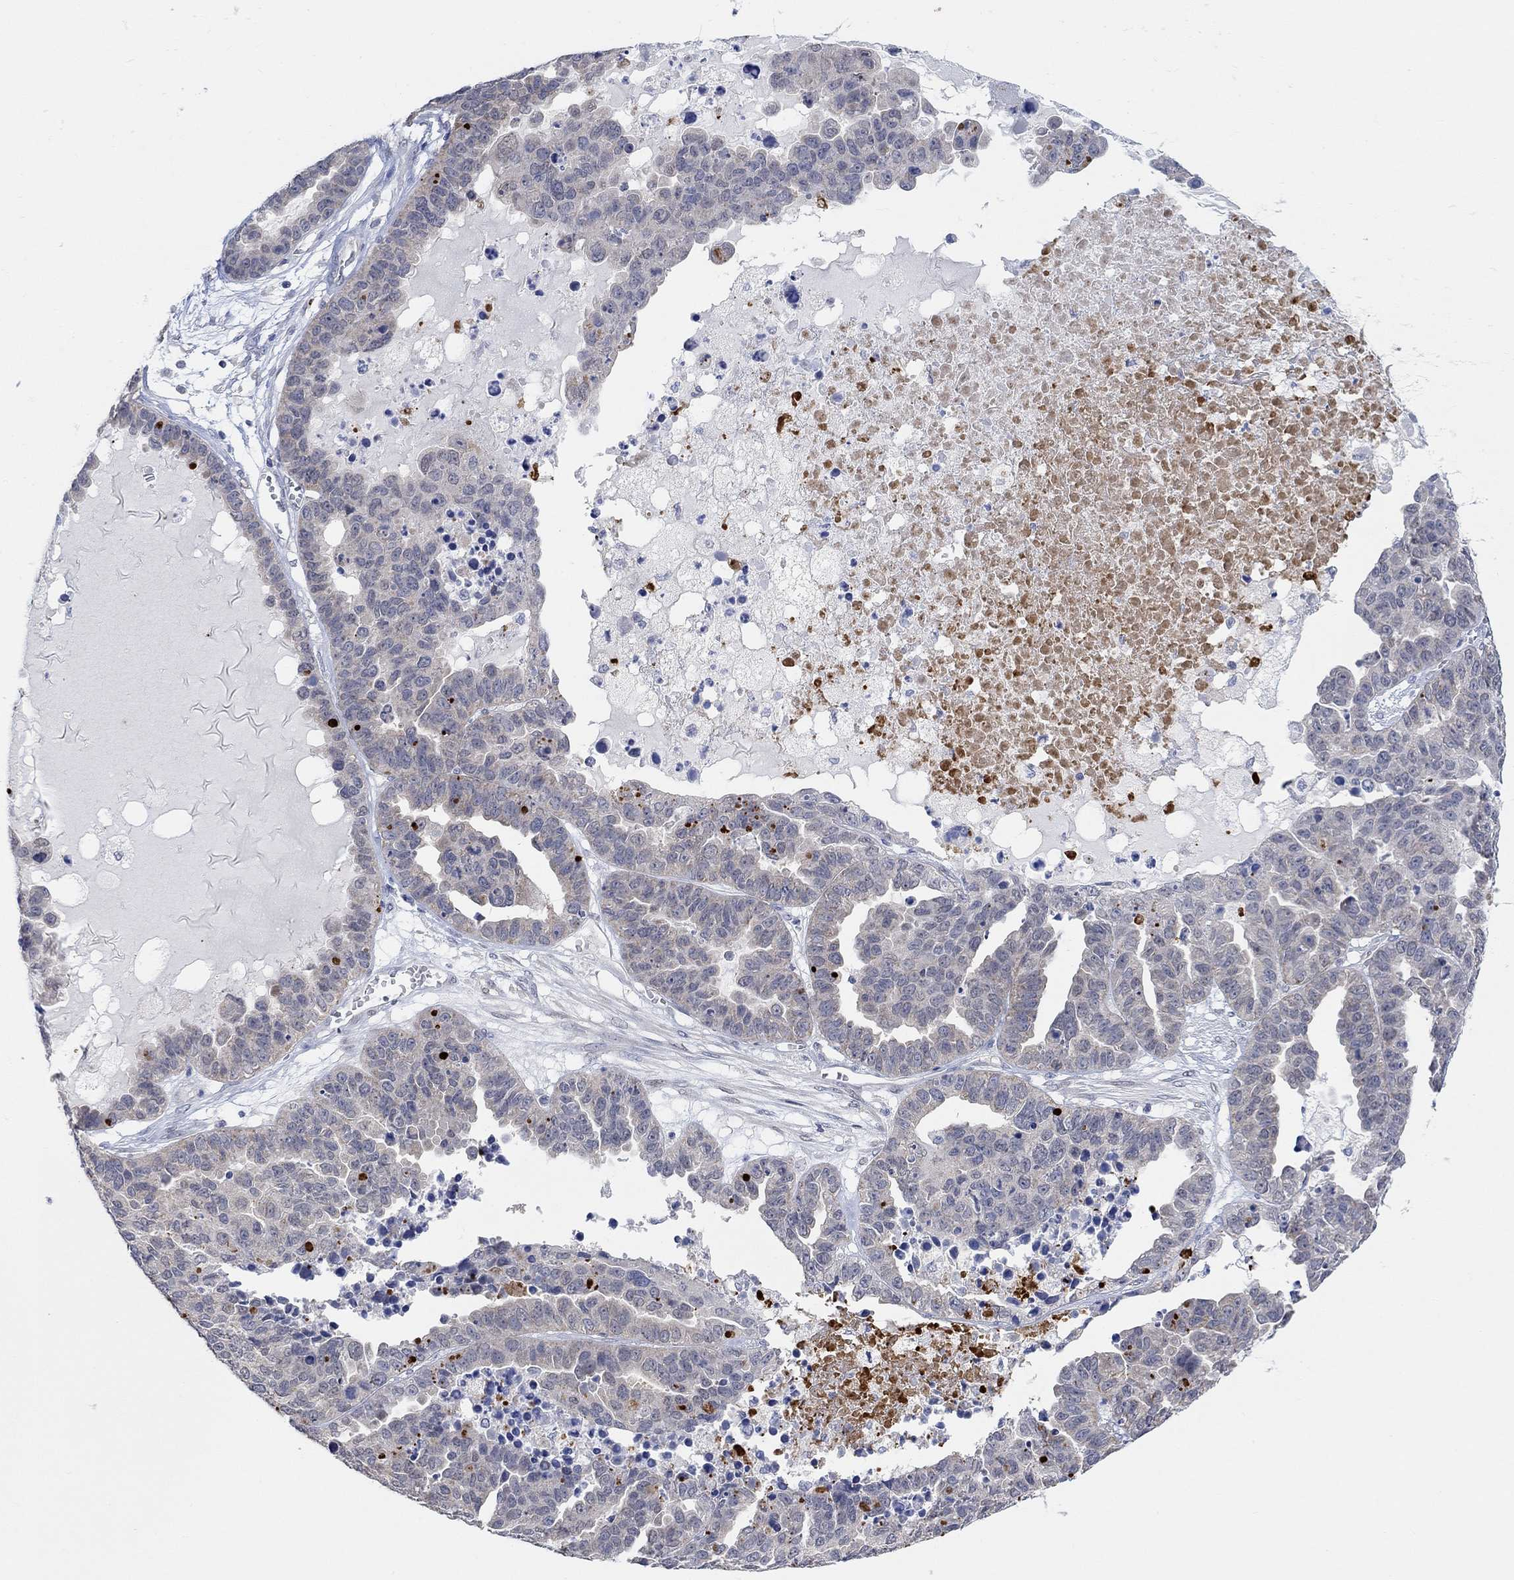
{"staining": {"intensity": "negative", "quantity": "none", "location": "none"}, "tissue": "ovarian cancer", "cell_type": "Tumor cells", "image_type": "cancer", "snomed": [{"axis": "morphology", "description": "Cystadenocarcinoma, serous, NOS"}, {"axis": "topography", "description": "Ovary"}], "caption": "Image shows no protein positivity in tumor cells of serous cystadenocarcinoma (ovarian) tissue. (Immunohistochemistry (ihc), brightfield microscopy, high magnification).", "gene": "RIMS1", "patient": {"sex": "female", "age": 87}}